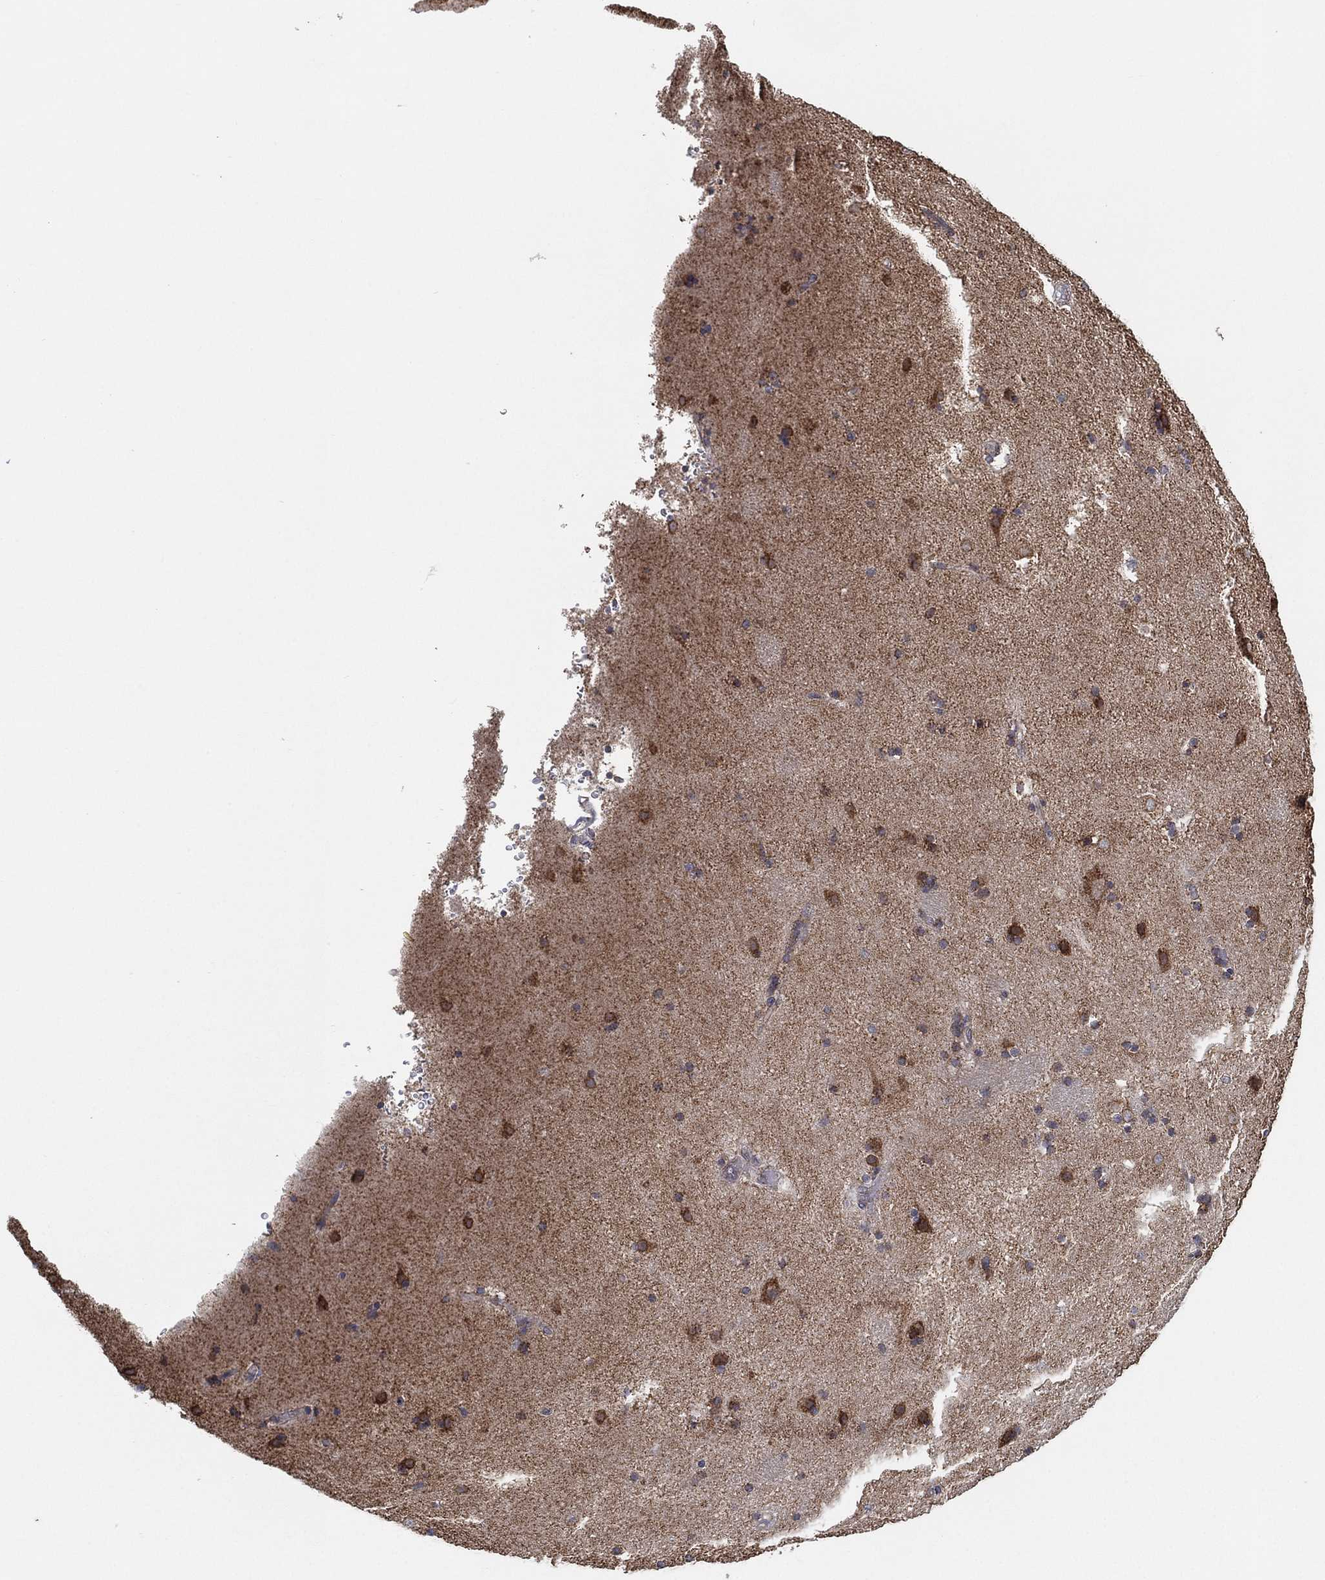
{"staining": {"intensity": "strong", "quantity": "<25%", "location": "cytoplasmic/membranous"}, "tissue": "caudate", "cell_type": "Glial cells", "image_type": "normal", "snomed": [{"axis": "morphology", "description": "Normal tissue, NOS"}, {"axis": "topography", "description": "Lateral ventricle wall"}], "caption": "This photomicrograph shows immunohistochemistry staining of benign caudate, with medium strong cytoplasmic/membranous staining in about <25% of glial cells.", "gene": "PSMG4", "patient": {"sex": "male", "age": 51}}